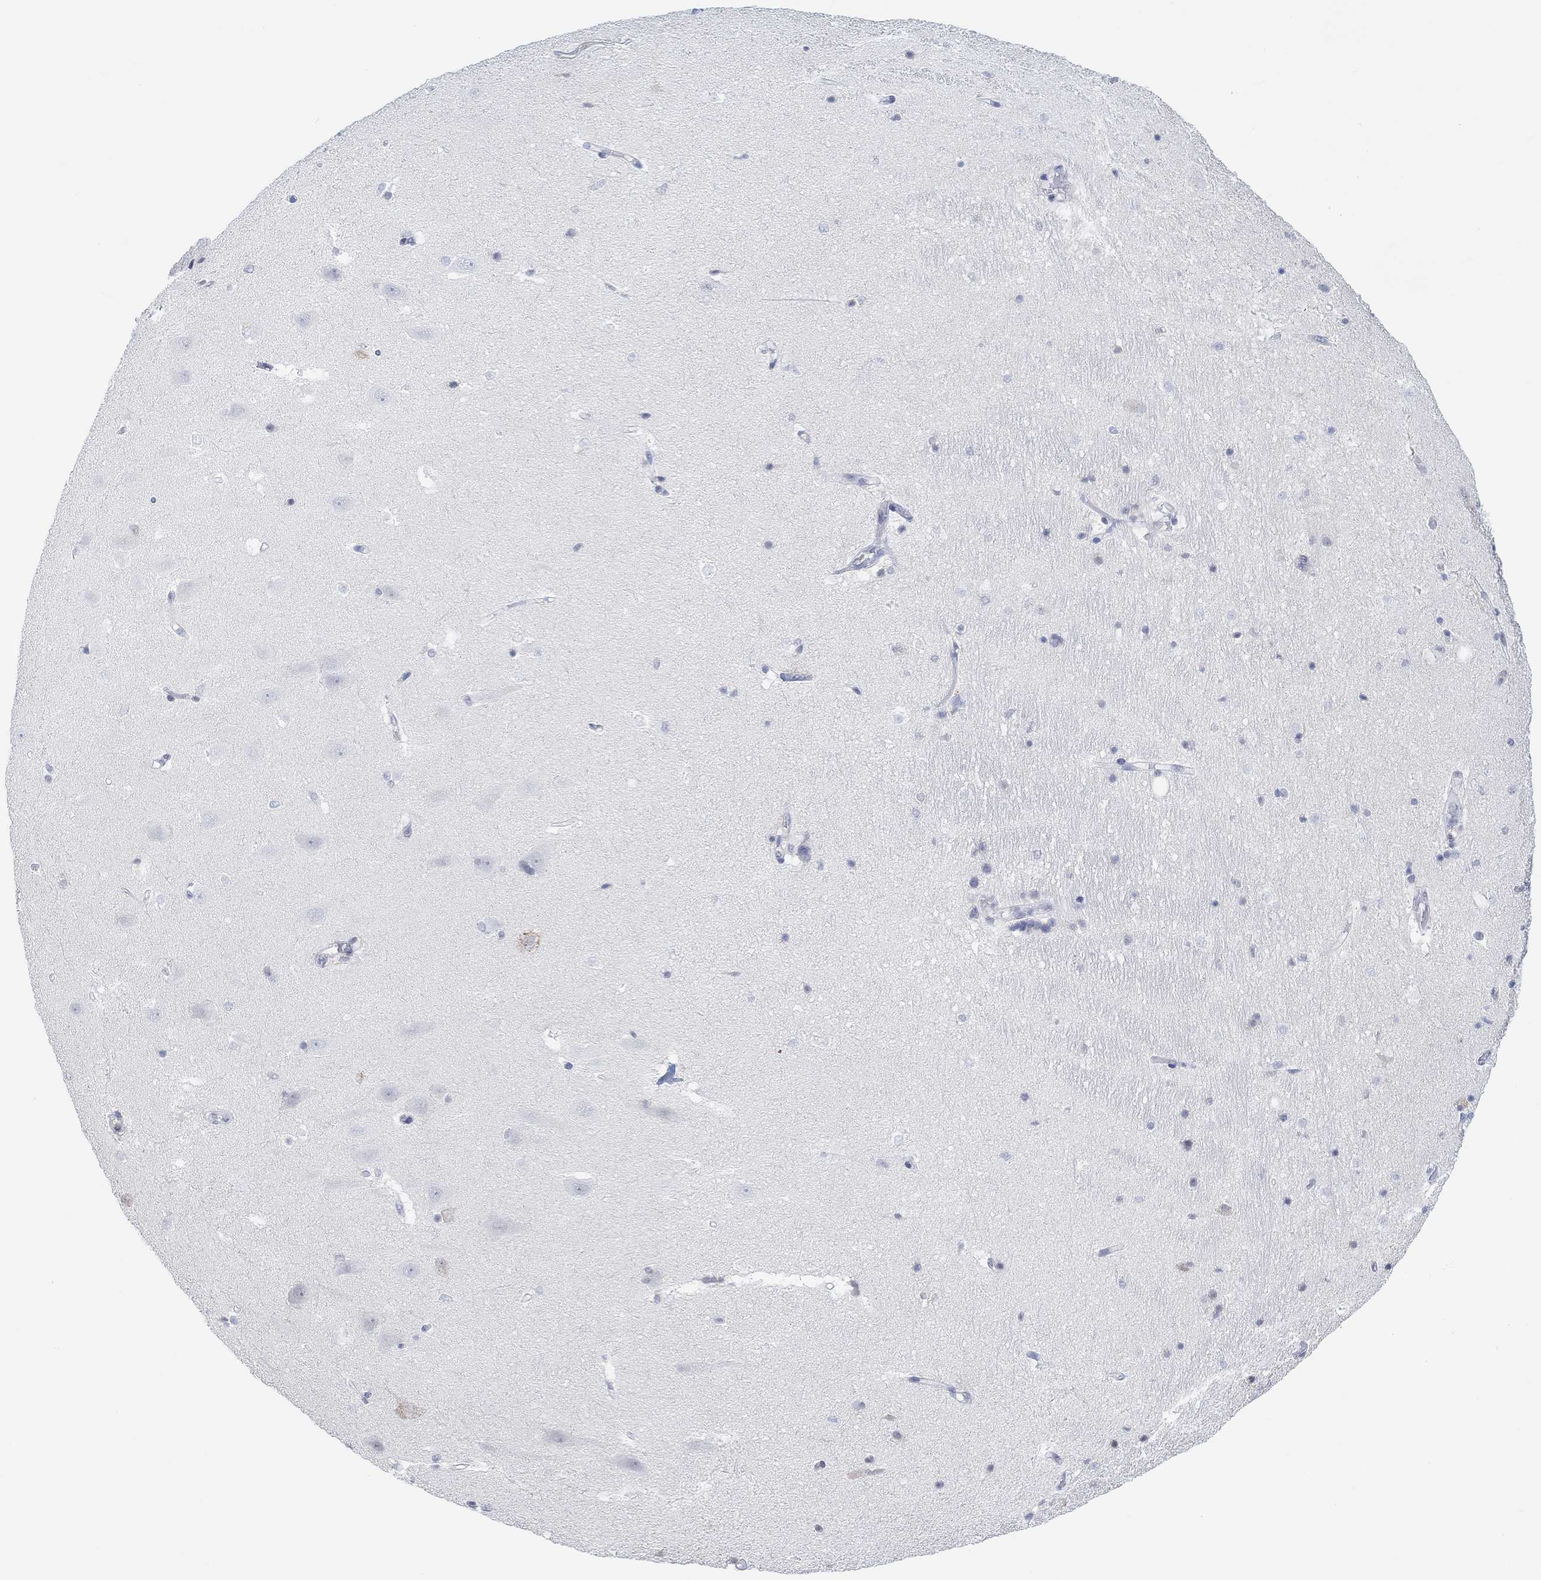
{"staining": {"intensity": "negative", "quantity": "none", "location": "none"}, "tissue": "hippocampus", "cell_type": "Glial cells", "image_type": "normal", "snomed": [{"axis": "morphology", "description": "Normal tissue, NOS"}, {"axis": "topography", "description": "Hippocampus"}], "caption": "DAB immunohistochemical staining of benign hippocampus demonstrates no significant expression in glial cells. Brightfield microscopy of immunohistochemistry (IHC) stained with DAB (3,3'-diaminobenzidine) (brown) and hematoxylin (blue), captured at high magnification.", "gene": "MUC1", "patient": {"sex": "male", "age": 44}}